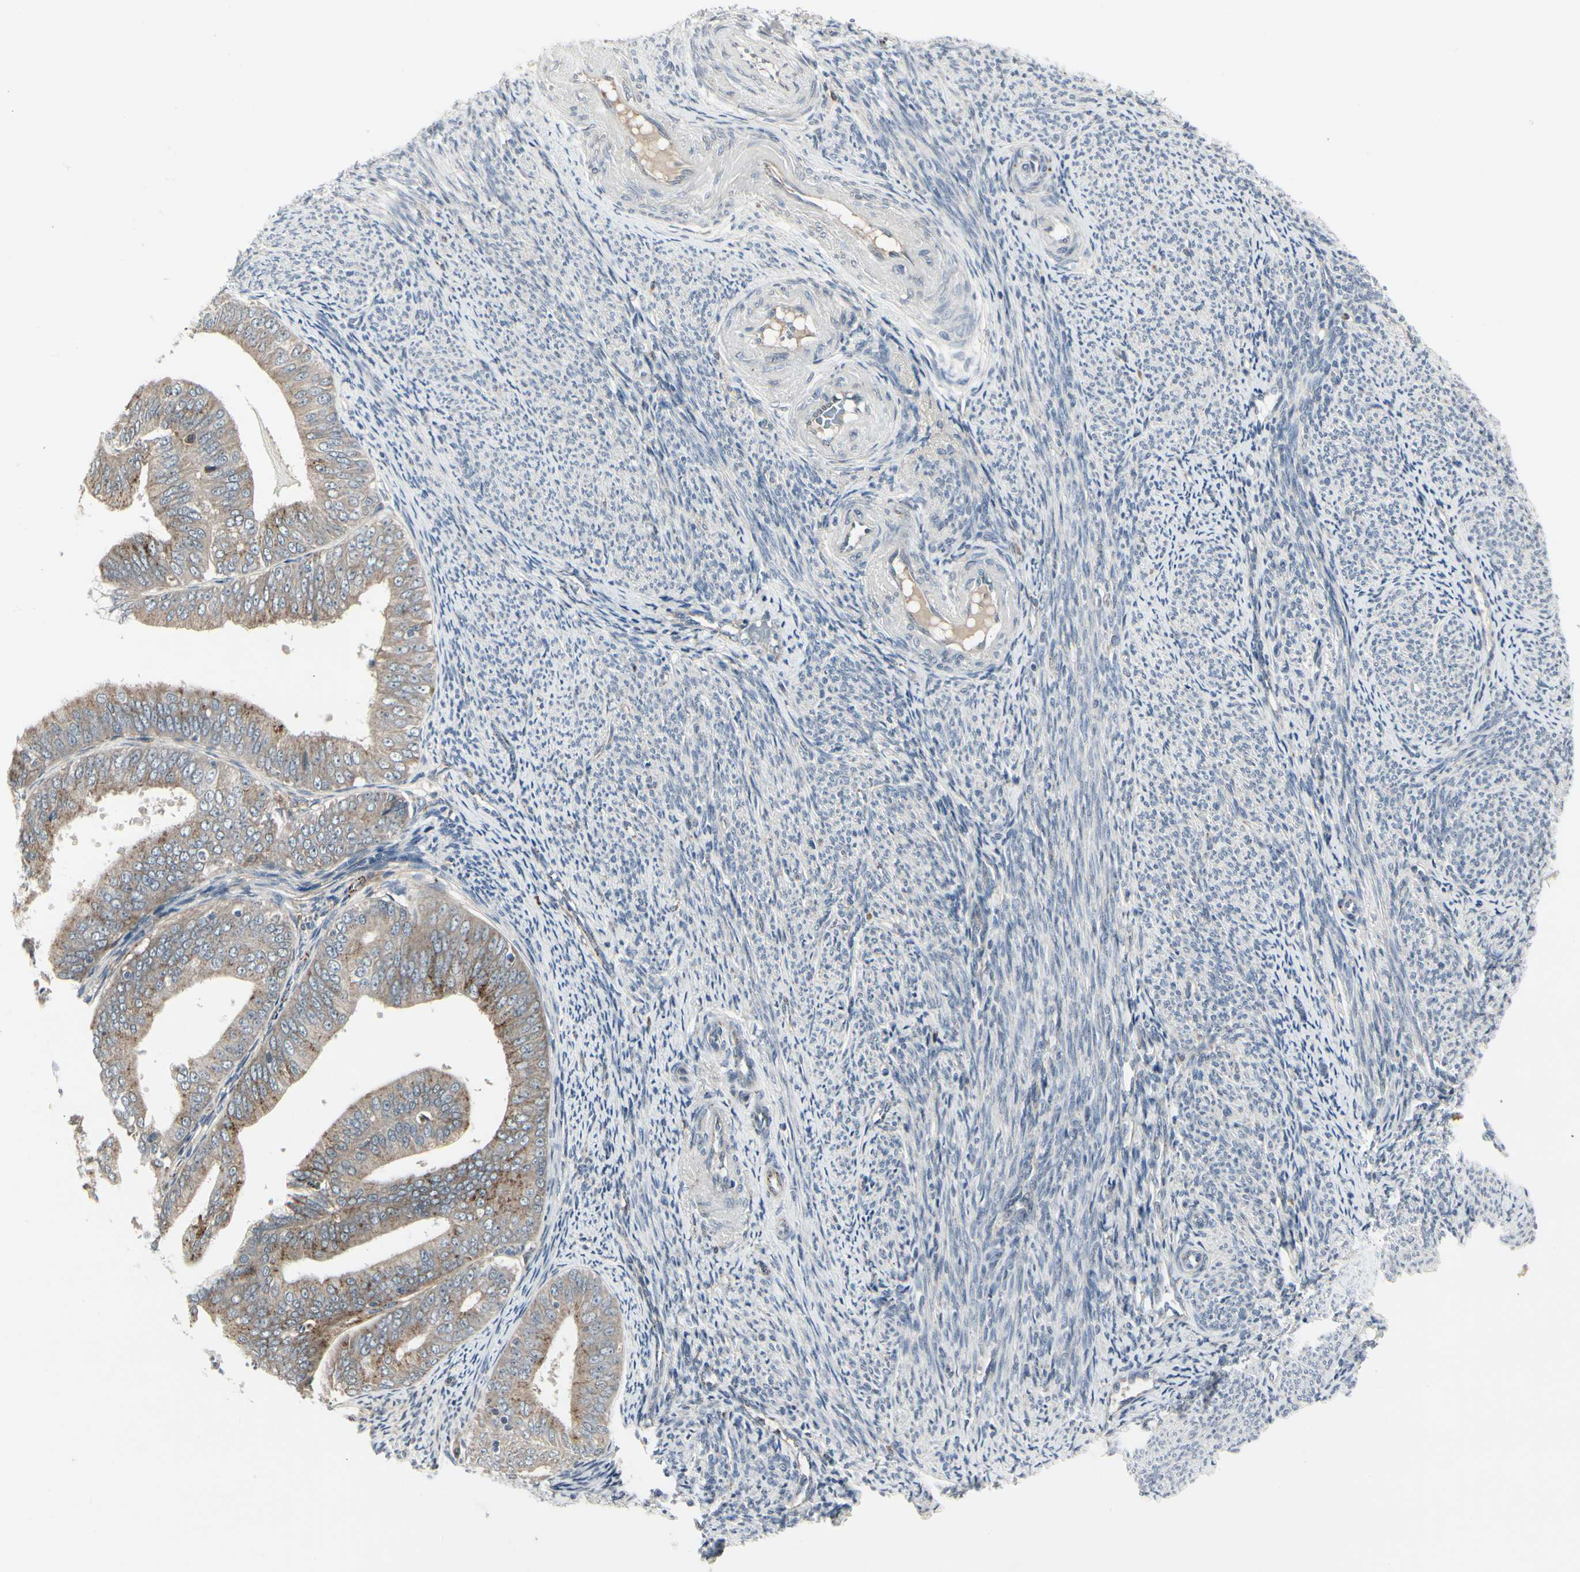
{"staining": {"intensity": "weak", "quantity": ">75%", "location": "cytoplasmic/membranous"}, "tissue": "endometrial cancer", "cell_type": "Tumor cells", "image_type": "cancer", "snomed": [{"axis": "morphology", "description": "Adenocarcinoma, NOS"}, {"axis": "topography", "description": "Endometrium"}], "caption": "Approximately >75% of tumor cells in endometrial cancer reveal weak cytoplasmic/membranous protein expression as visualized by brown immunohistochemical staining.", "gene": "GRN", "patient": {"sex": "female", "age": 63}}